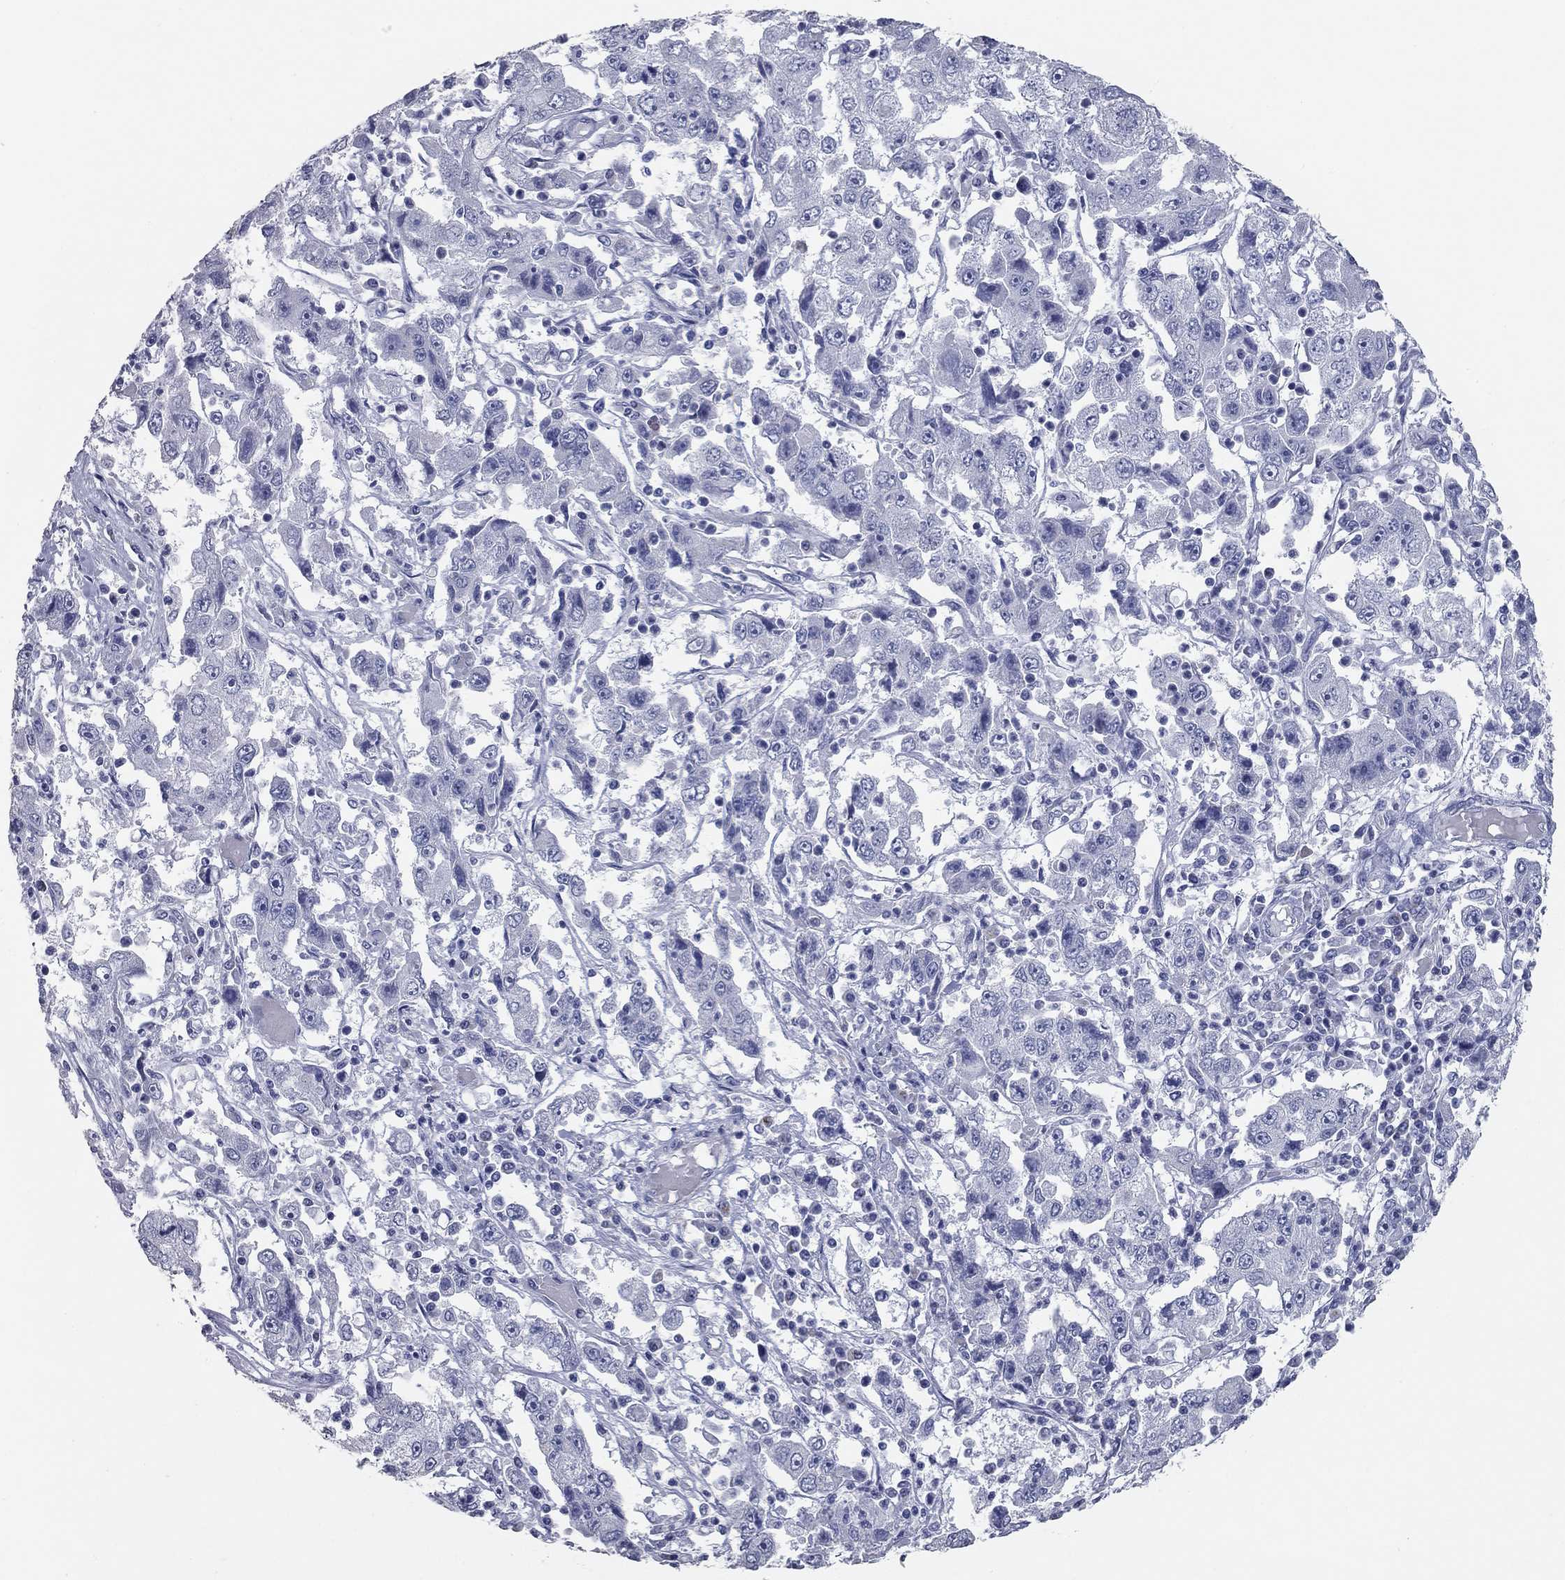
{"staining": {"intensity": "negative", "quantity": "none", "location": "none"}, "tissue": "cervical cancer", "cell_type": "Tumor cells", "image_type": "cancer", "snomed": [{"axis": "morphology", "description": "Squamous cell carcinoma, NOS"}, {"axis": "topography", "description": "Cervix"}], "caption": "Micrograph shows no significant protein staining in tumor cells of cervical cancer. (DAB immunohistochemistry (IHC) with hematoxylin counter stain).", "gene": "TAC1", "patient": {"sex": "female", "age": 36}}